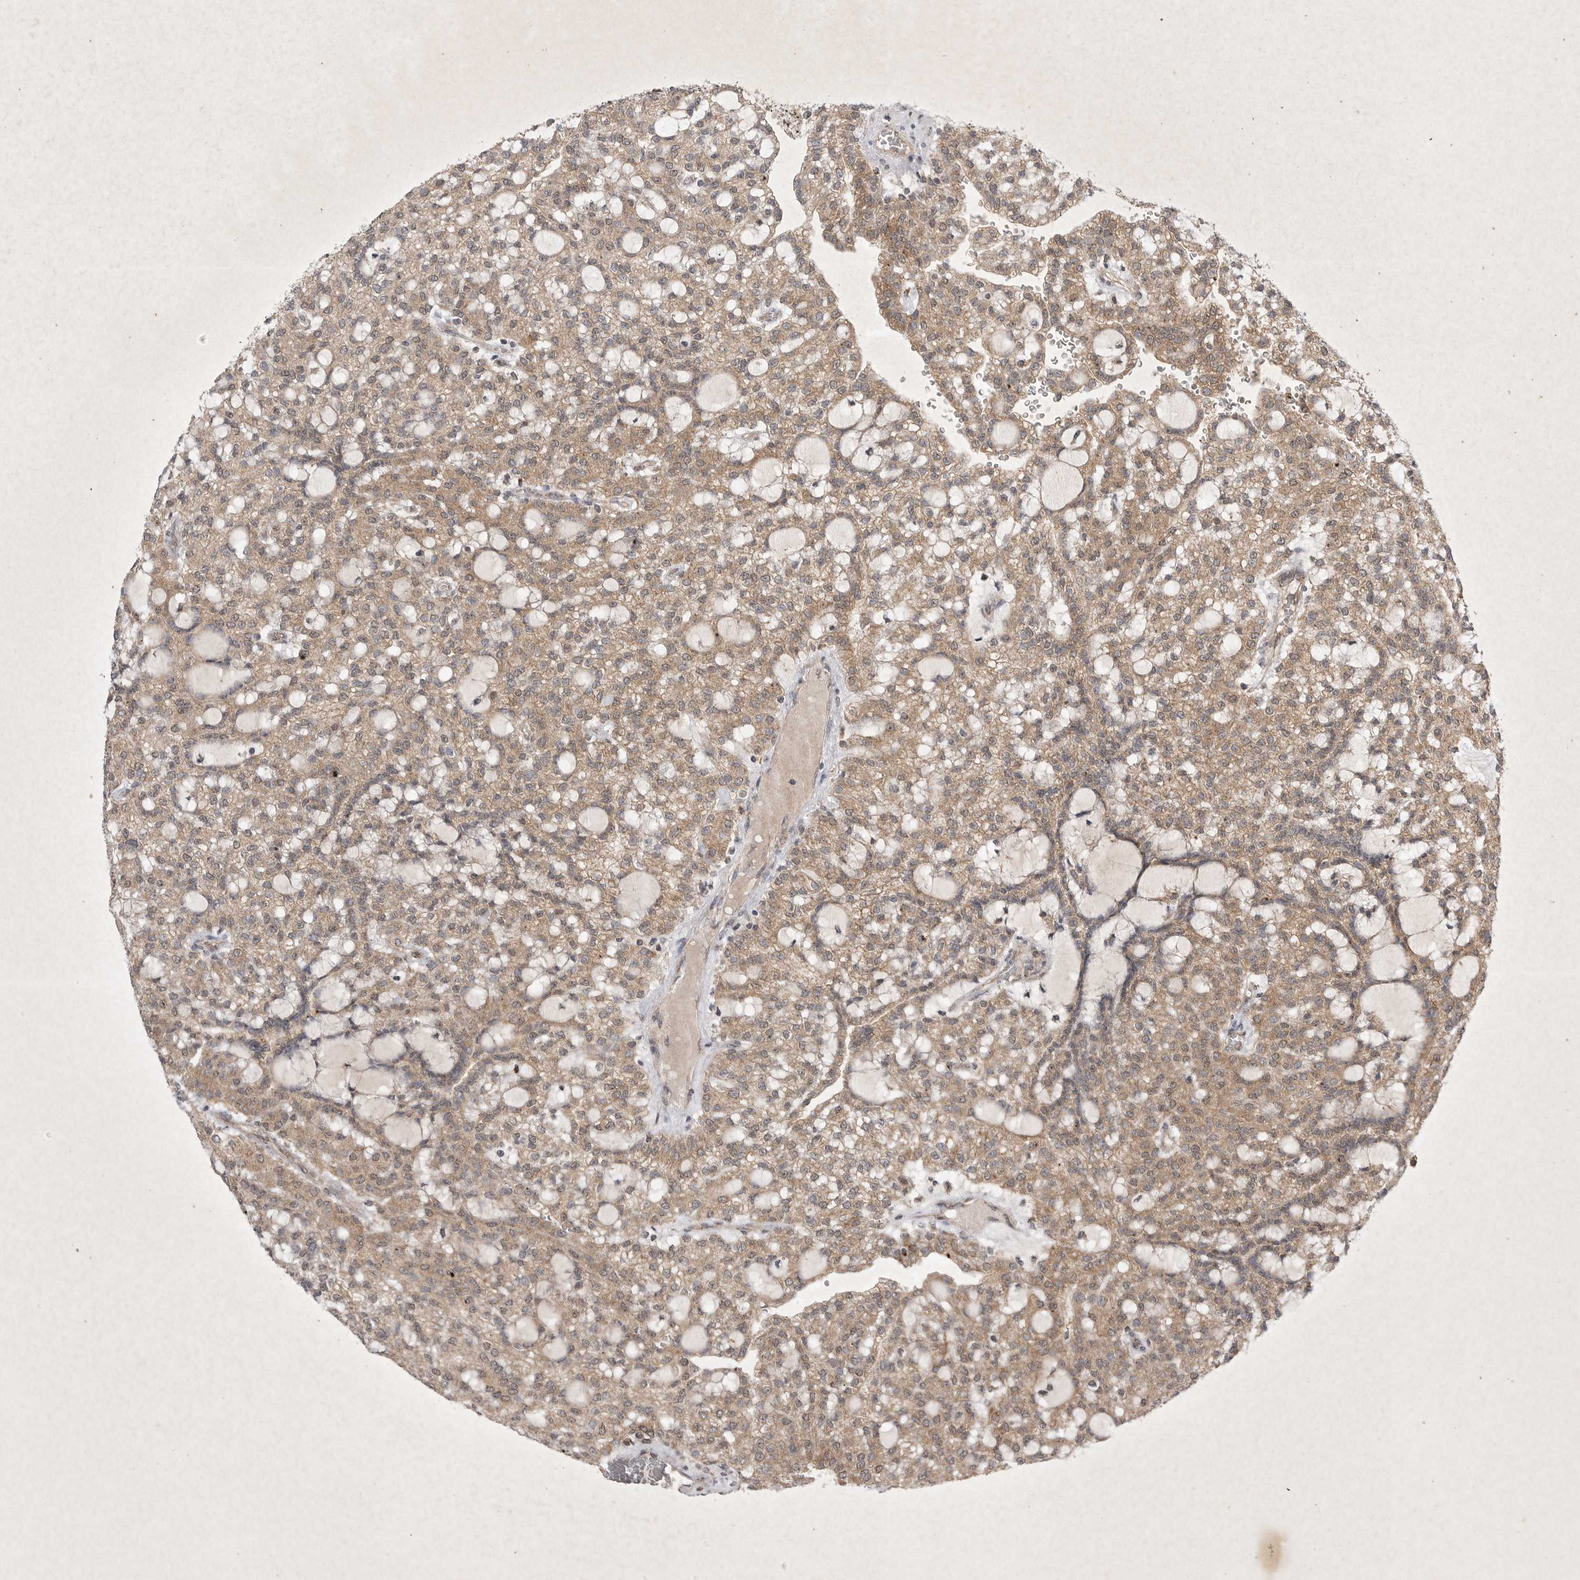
{"staining": {"intensity": "moderate", "quantity": ">75%", "location": "cytoplasmic/membranous"}, "tissue": "renal cancer", "cell_type": "Tumor cells", "image_type": "cancer", "snomed": [{"axis": "morphology", "description": "Adenocarcinoma, NOS"}, {"axis": "topography", "description": "Kidney"}], "caption": "A medium amount of moderate cytoplasmic/membranous positivity is identified in about >75% of tumor cells in renal cancer (adenocarcinoma) tissue.", "gene": "DDR1", "patient": {"sex": "male", "age": 63}}